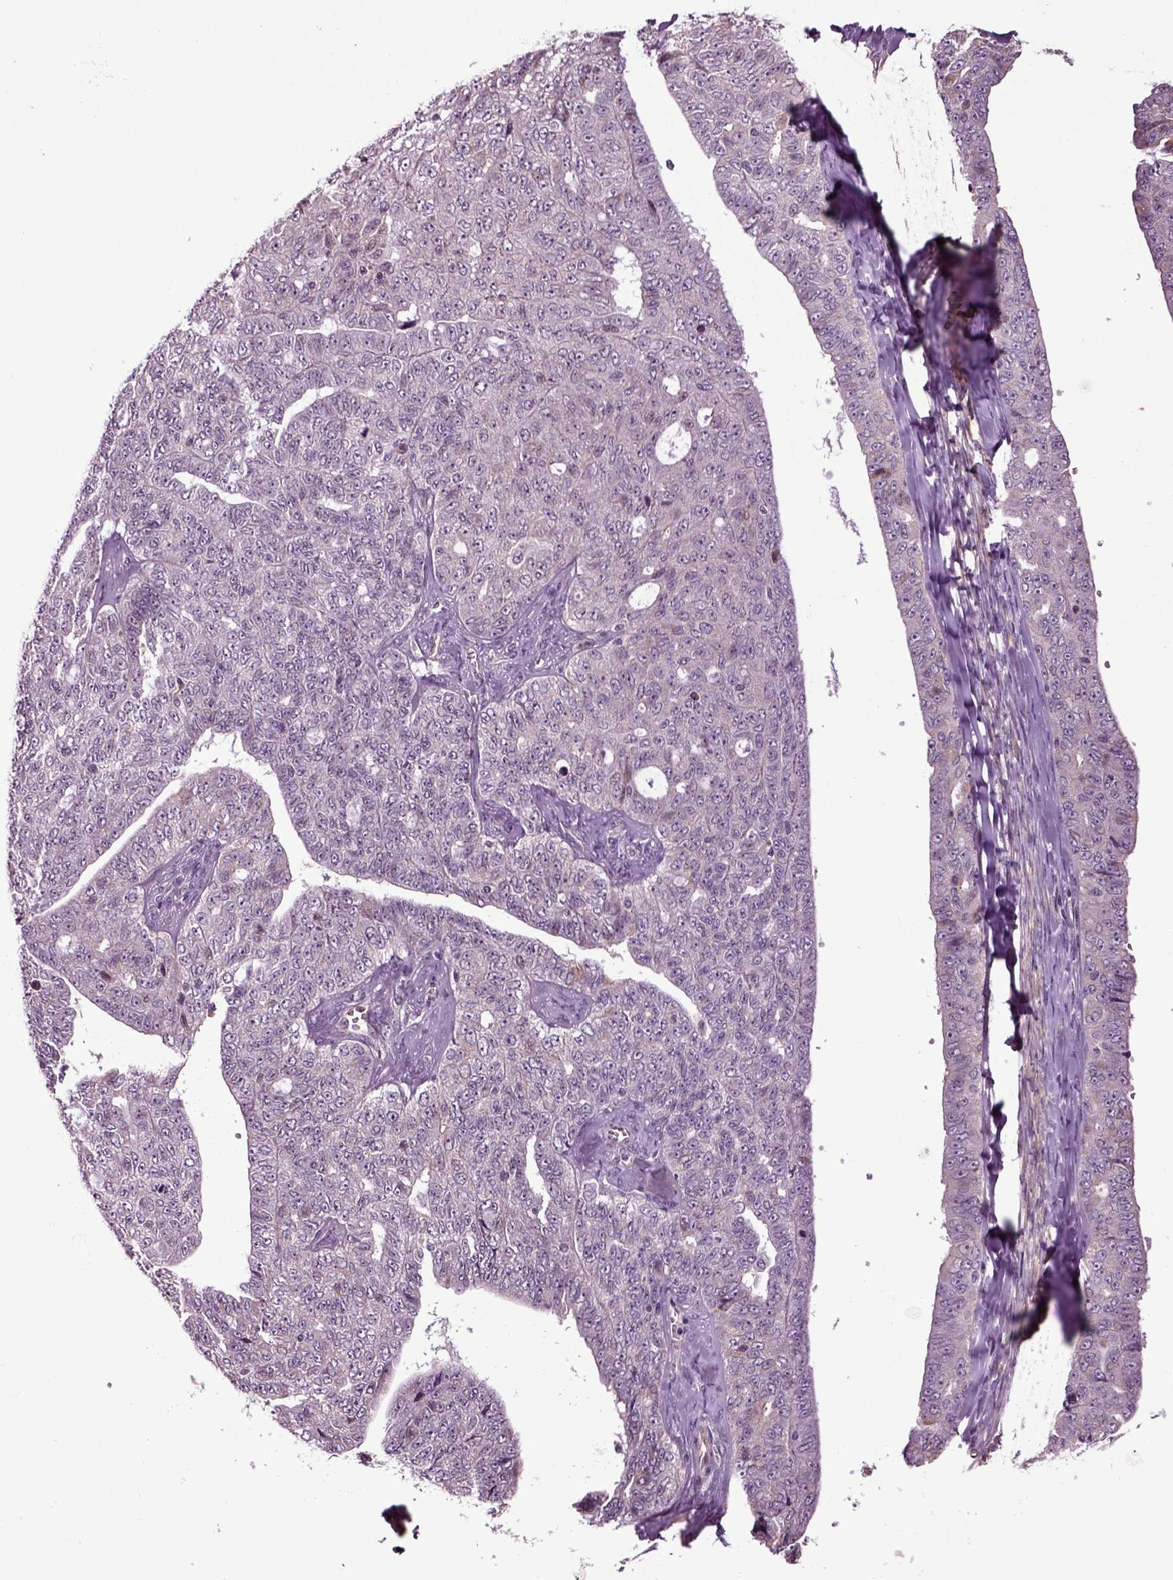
{"staining": {"intensity": "weak", "quantity": "<25%", "location": "cytoplasmic/membranous"}, "tissue": "ovarian cancer", "cell_type": "Tumor cells", "image_type": "cancer", "snomed": [{"axis": "morphology", "description": "Cystadenocarcinoma, serous, NOS"}, {"axis": "topography", "description": "Ovary"}], "caption": "Photomicrograph shows no significant protein positivity in tumor cells of ovarian serous cystadenocarcinoma.", "gene": "HAGHL", "patient": {"sex": "female", "age": 71}}